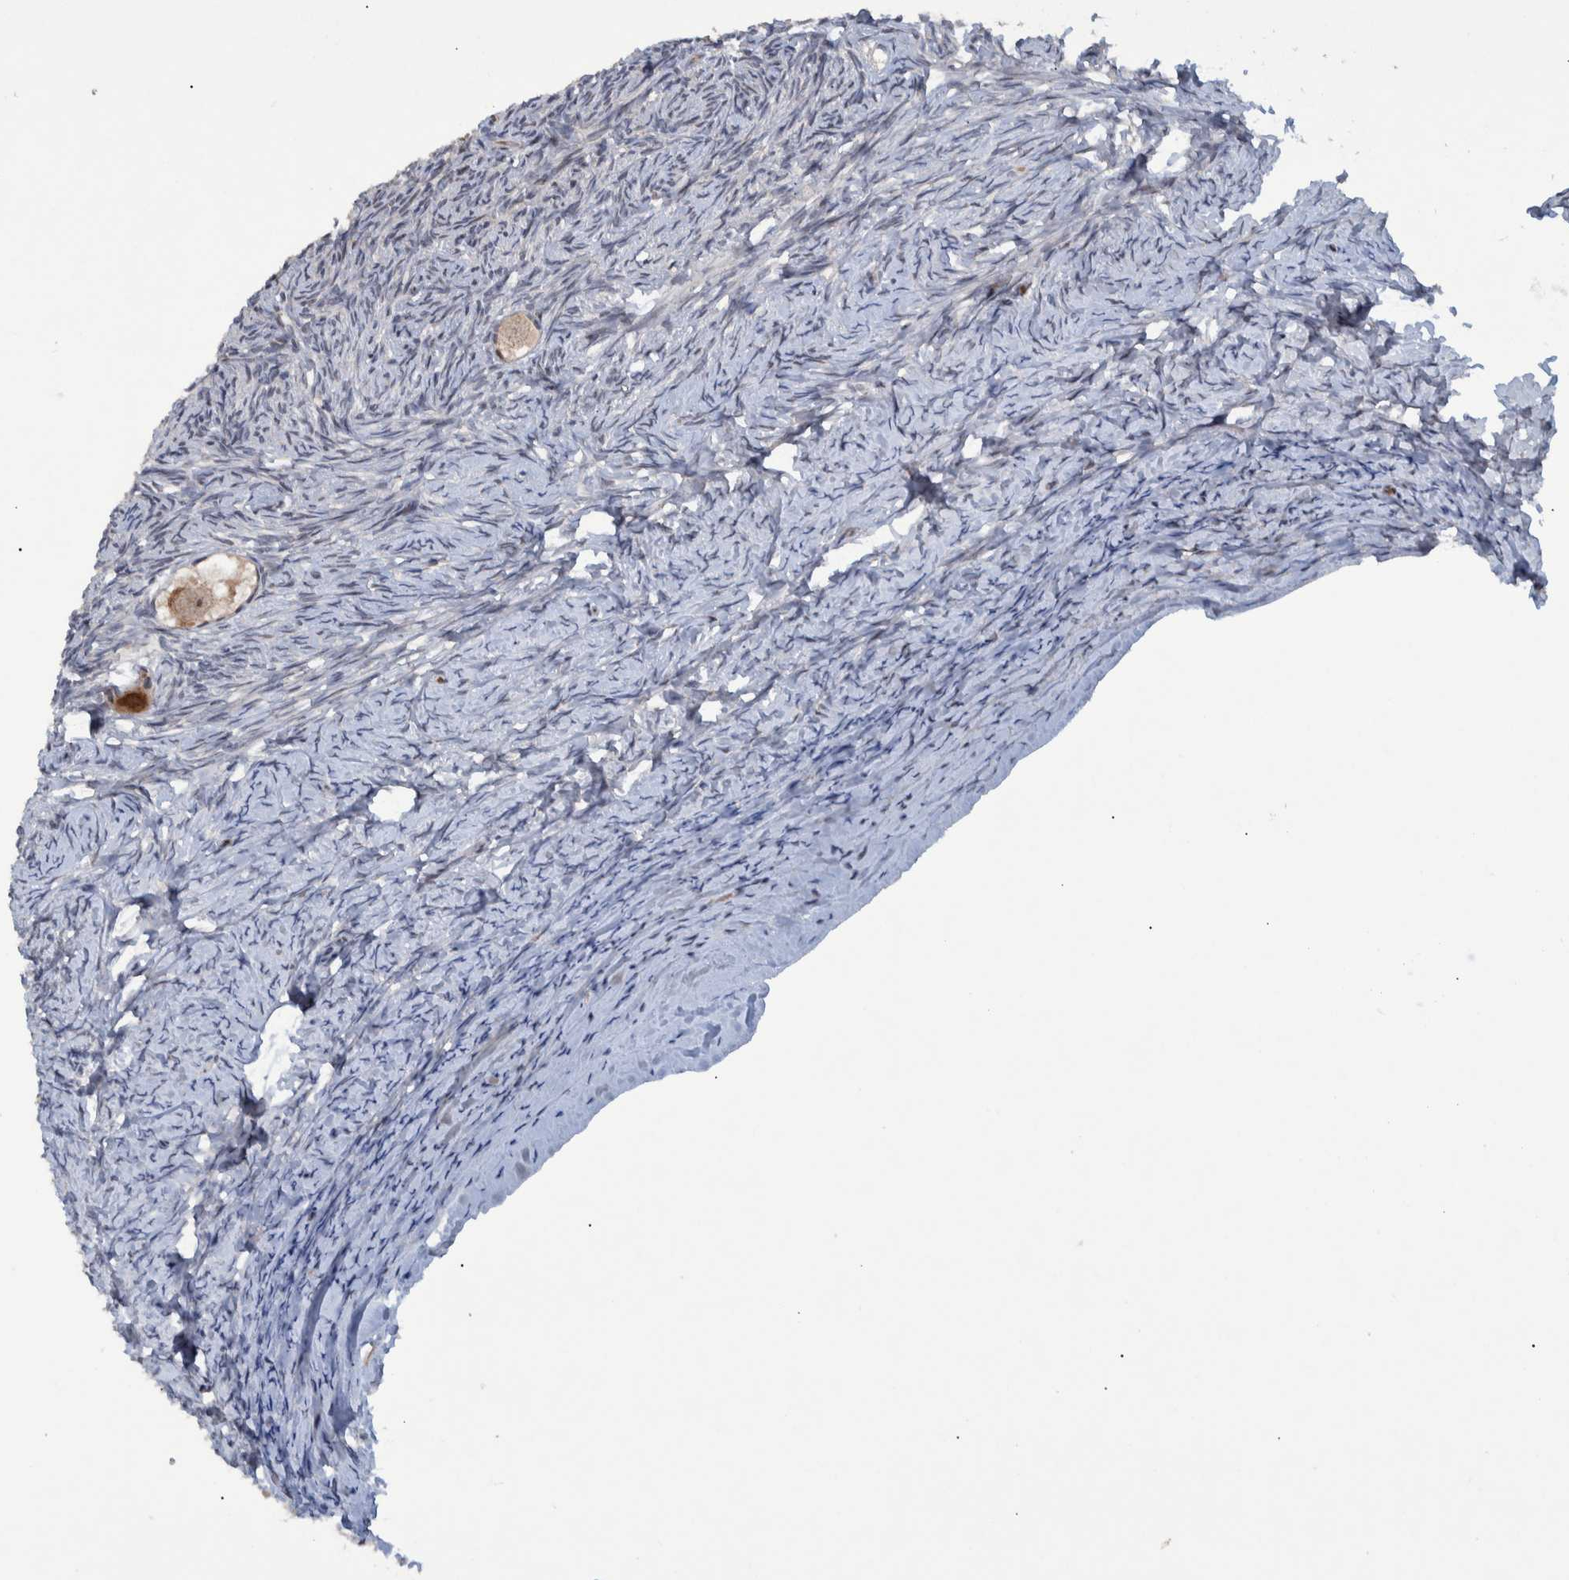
{"staining": {"intensity": "moderate", "quantity": ">75%", "location": "cytoplasmic/membranous"}, "tissue": "ovary", "cell_type": "Follicle cells", "image_type": "normal", "snomed": [{"axis": "morphology", "description": "Normal tissue, NOS"}, {"axis": "topography", "description": "Ovary"}], "caption": "Protein staining reveals moderate cytoplasmic/membranous staining in approximately >75% of follicle cells in benign ovary.", "gene": "ESRP1", "patient": {"sex": "female", "age": 27}}